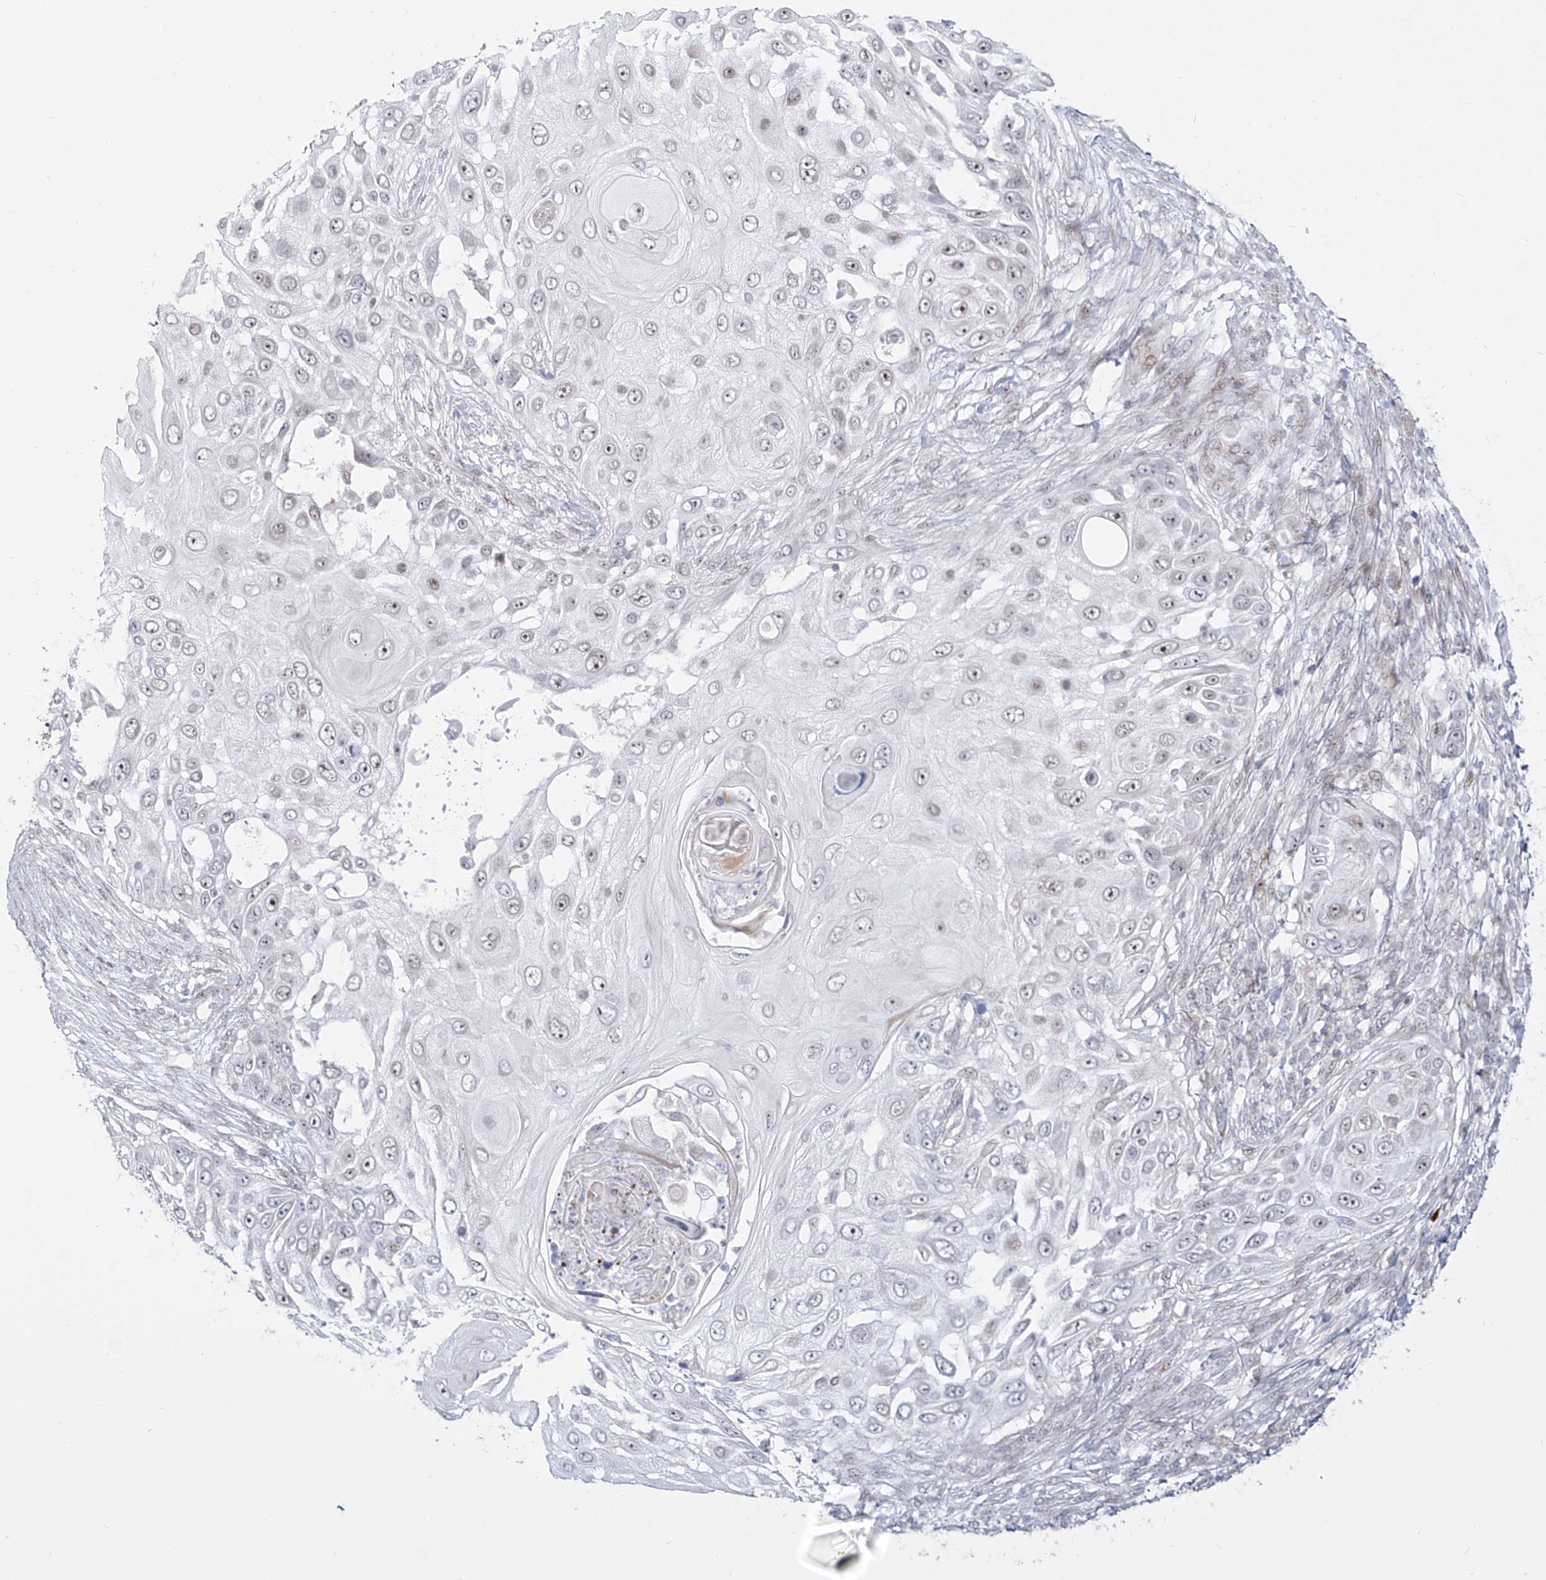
{"staining": {"intensity": "negative", "quantity": "none", "location": "none"}, "tissue": "skin cancer", "cell_type": "Tumor cells", "image_type": "cancer", "snomed": [{"axis": "morphology", "description": "Squamous cell carcinoma, NOS"}, {"axis": "topography", "description": "Skin"}], "caption": "Immunohistochemistry (IHC) image of neoplastic tissue: skin cancer stained with DAB (3,3'-diaminobenzidine) displays no significant protein staining in tumor cells.", "gene": "ZNF180", "patient": {"sex": "female", "age": 44}}